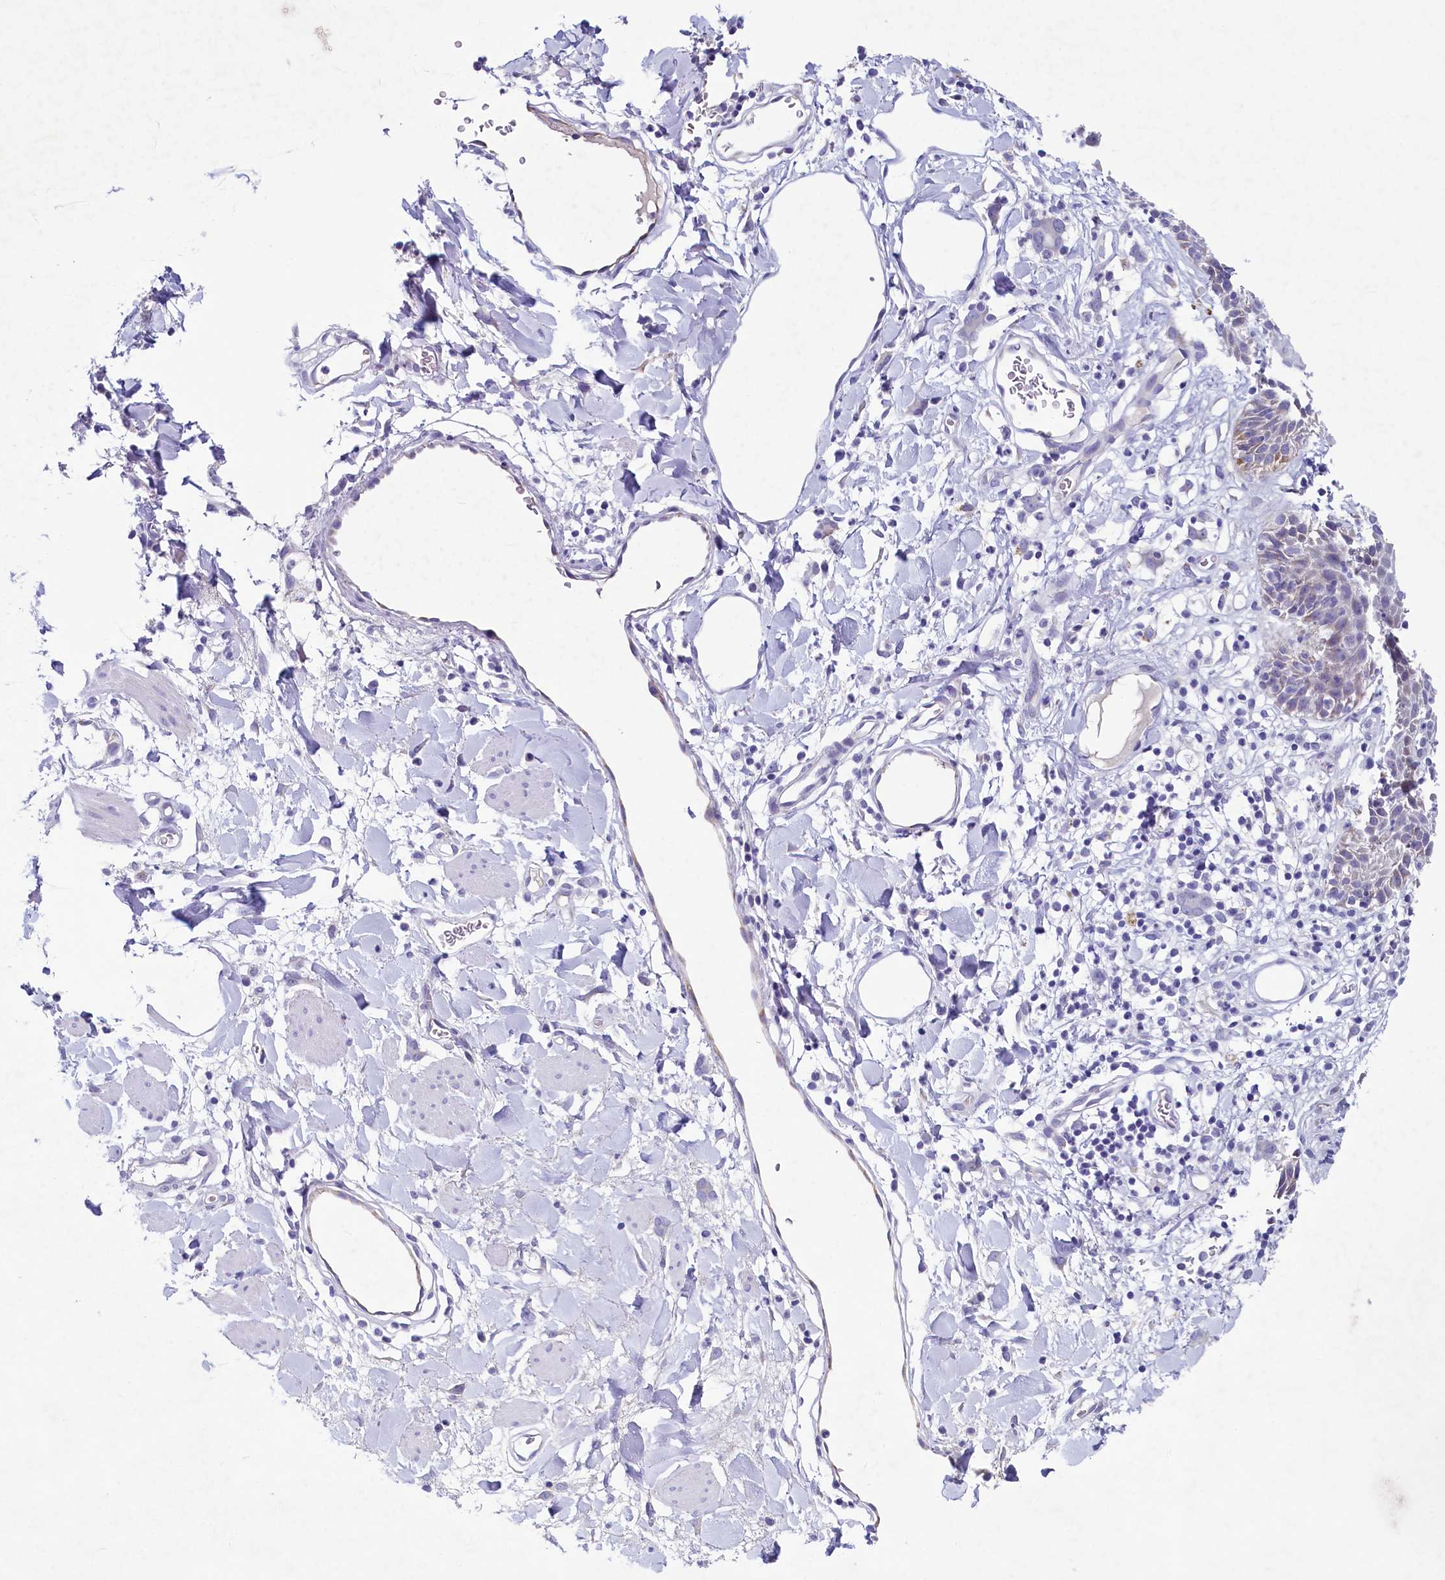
{"staining": {"intensity": "weak", "quantity": "<25%", "location": "cytoplasmic/membranous"}, "tissue": "skin", "cell_type": "Epidermal cells", "image_type": "normal", "snomed": [{"axis": "morphology", "description": "Normal tissue, NOS"}, {"axis": "topography", "description": "Vulva"}], "caption": "Micrograph shows no protein positivity in epidermal cells of unremarkable skin. Brightfield microscopy of immunohistochemistry (IHC) stained with DAB (3,3'-diaminobenzidine) (brown) and hematoxylin (blue), captured at high magnification.", "gene": "INSC", "patient": {"sex": "female", "age": 68}}